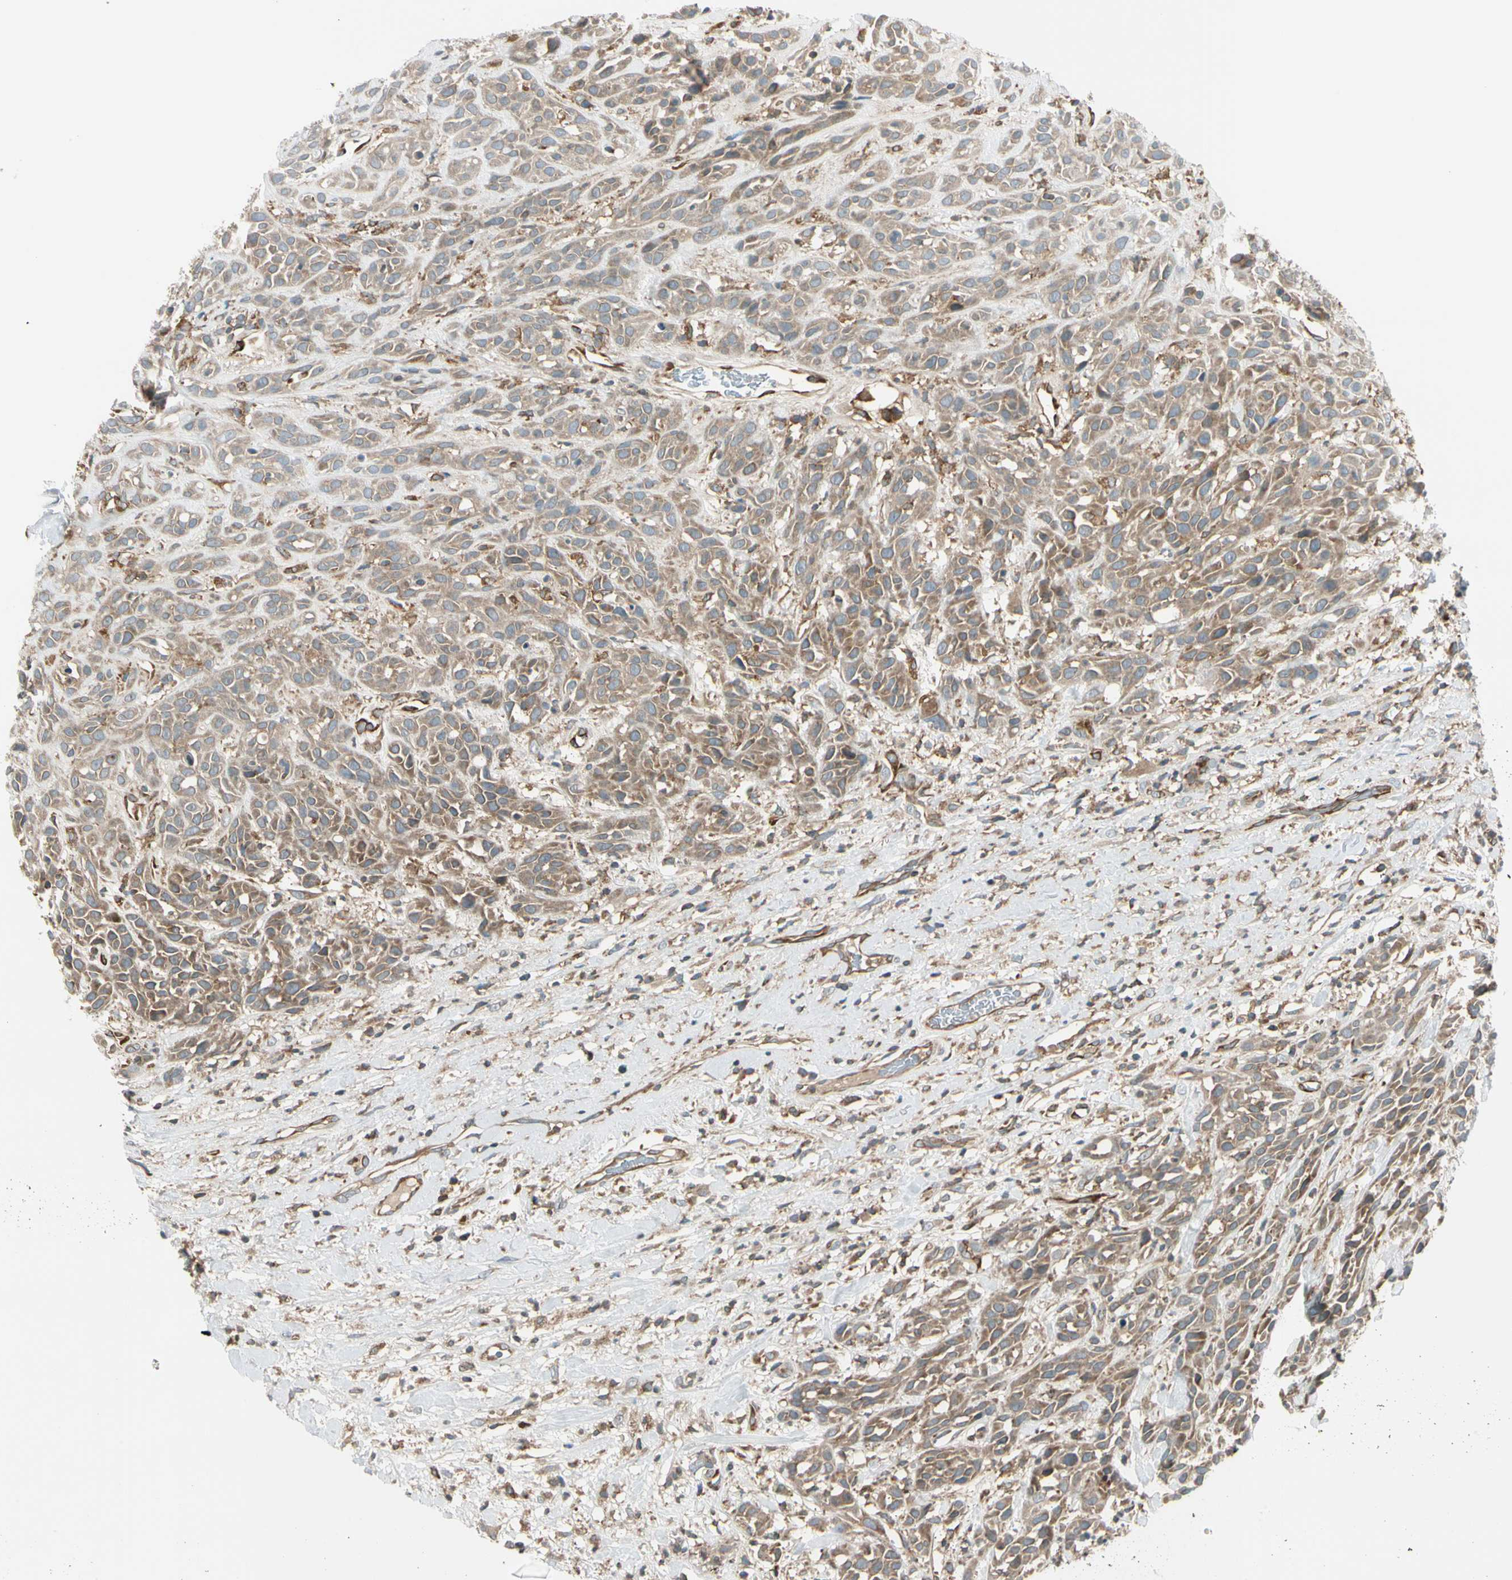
{"staining": {"intensity": "weak", "quantity": ">75%", "location": "cytoplasmic/membranous"}, "tissue": "head and neck cancer", "cell_type": "Tumor cells", "image_type": "cancer", "snomed": [{"axis": "morphology", "description": "Normal tissue, NOS"}, {"axis": "morphology", "description": "Squamous cell carcinoma, NOS"}, {"axis": "topography", "description": "Cartilage tissue"}, {"axis": "topography", "description": "Head-Neck"}], "caption": "This histopathology image demonstrates IHC staining of squamous cell carcinoma (head and neck), with low weak cytoplasmic/membranous expression in about >75% of tumor cells.", "gene": "TRIO", "patient": {"sex": "male", "age": 62}}